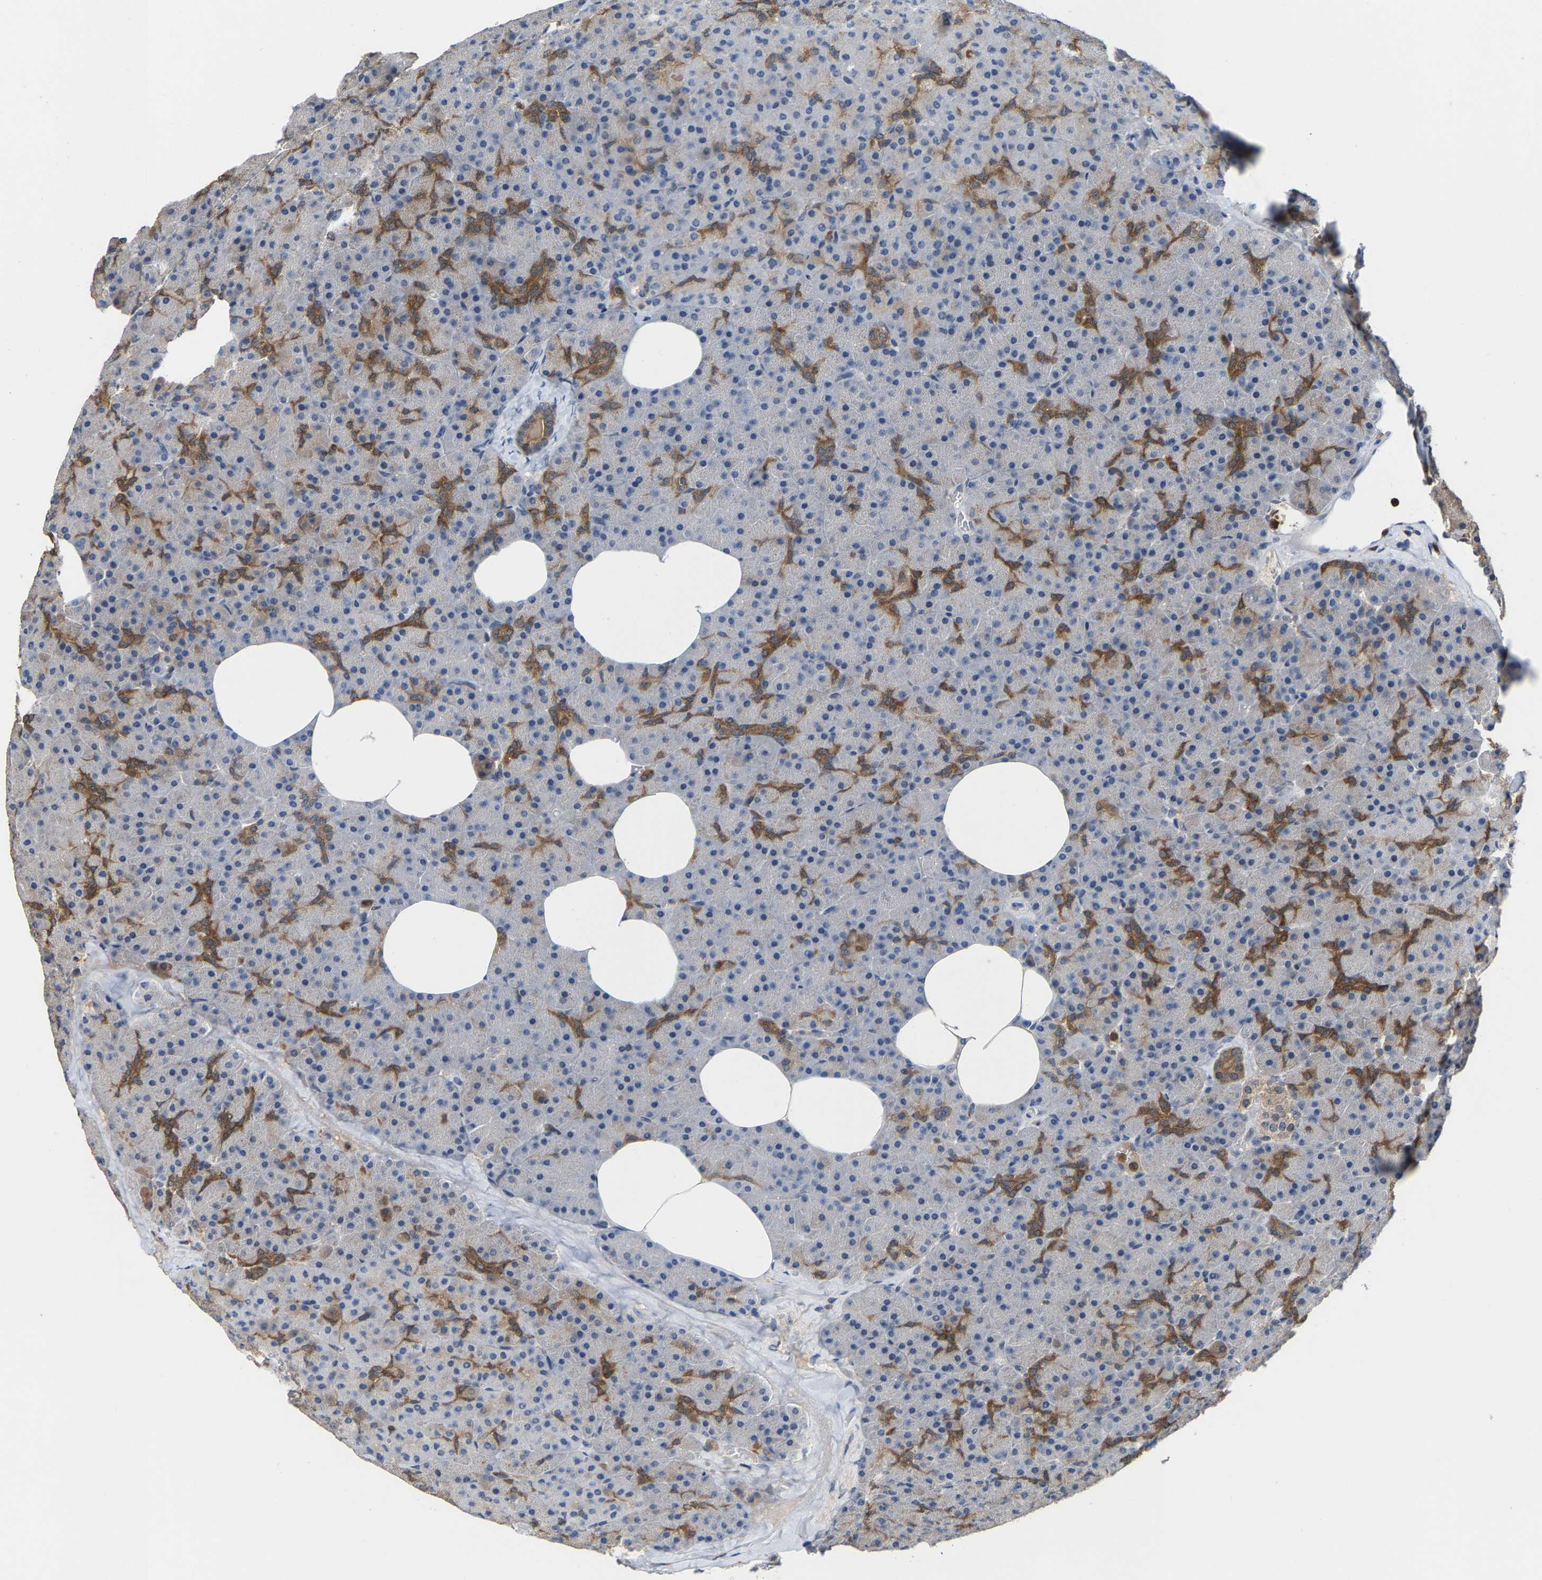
{"staining": {"intensity": "moderate", "quantity": "<25%", "location": "cytoplasmic/membranous"}, "tissue": "pancreas", "cell_type": "Exocrine glandular cells", "image_type": "normal", "snomed": [{"axis": "morphology", "description": "Normal tissue, NOS"}, {"axis": "morphology", "description": "Carcinoid, malignant, NOS"}, {"axis": "topography", "description": "Pancreas"}], "caption": "Immunohistochemical staining of unremarkable pancreas demonstrates moderate cytoplasmic/membranous protein staining in about <25% of exocrine glandular cells.", "gene": "FGD3", "patient": {"sex": "female", "age": 35}}